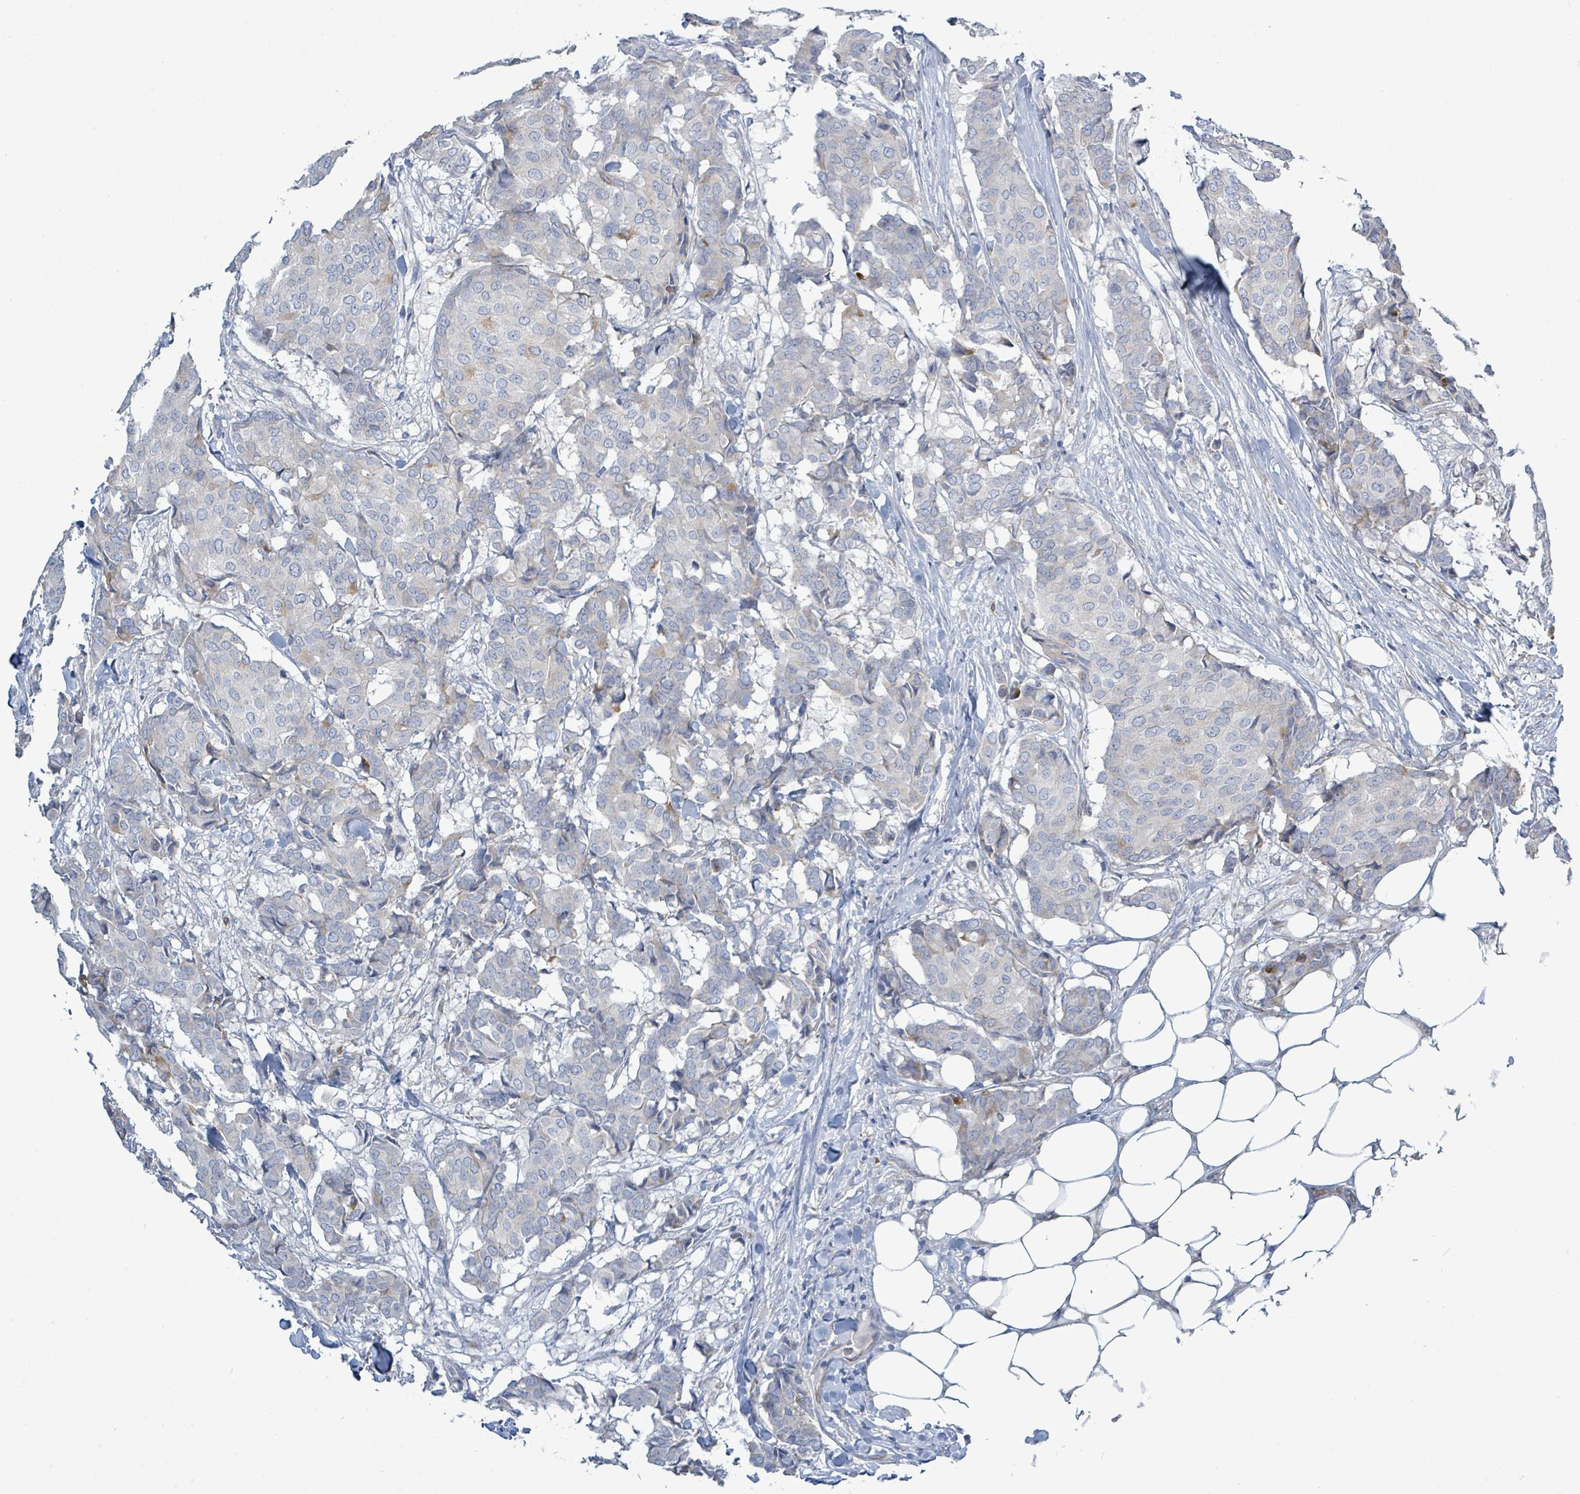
{"staining": {"intensity": "negative", "quantity": "none", "location": "none"}, "tissue": "breast cancer", "cell_type": "Tumor cells", "image_type": "cancer", "snomed": [{"axis": "morphology", "description": "Duct carcinoma"}, {"axis": "topography", "description": "Breast"}], "caption": "Tumor cells show no significant positivity in breast cancer (infiltrating ductal carcinoma).", "gene": "SIRPB1", "patient": {"sex": "female", "age": 75}}